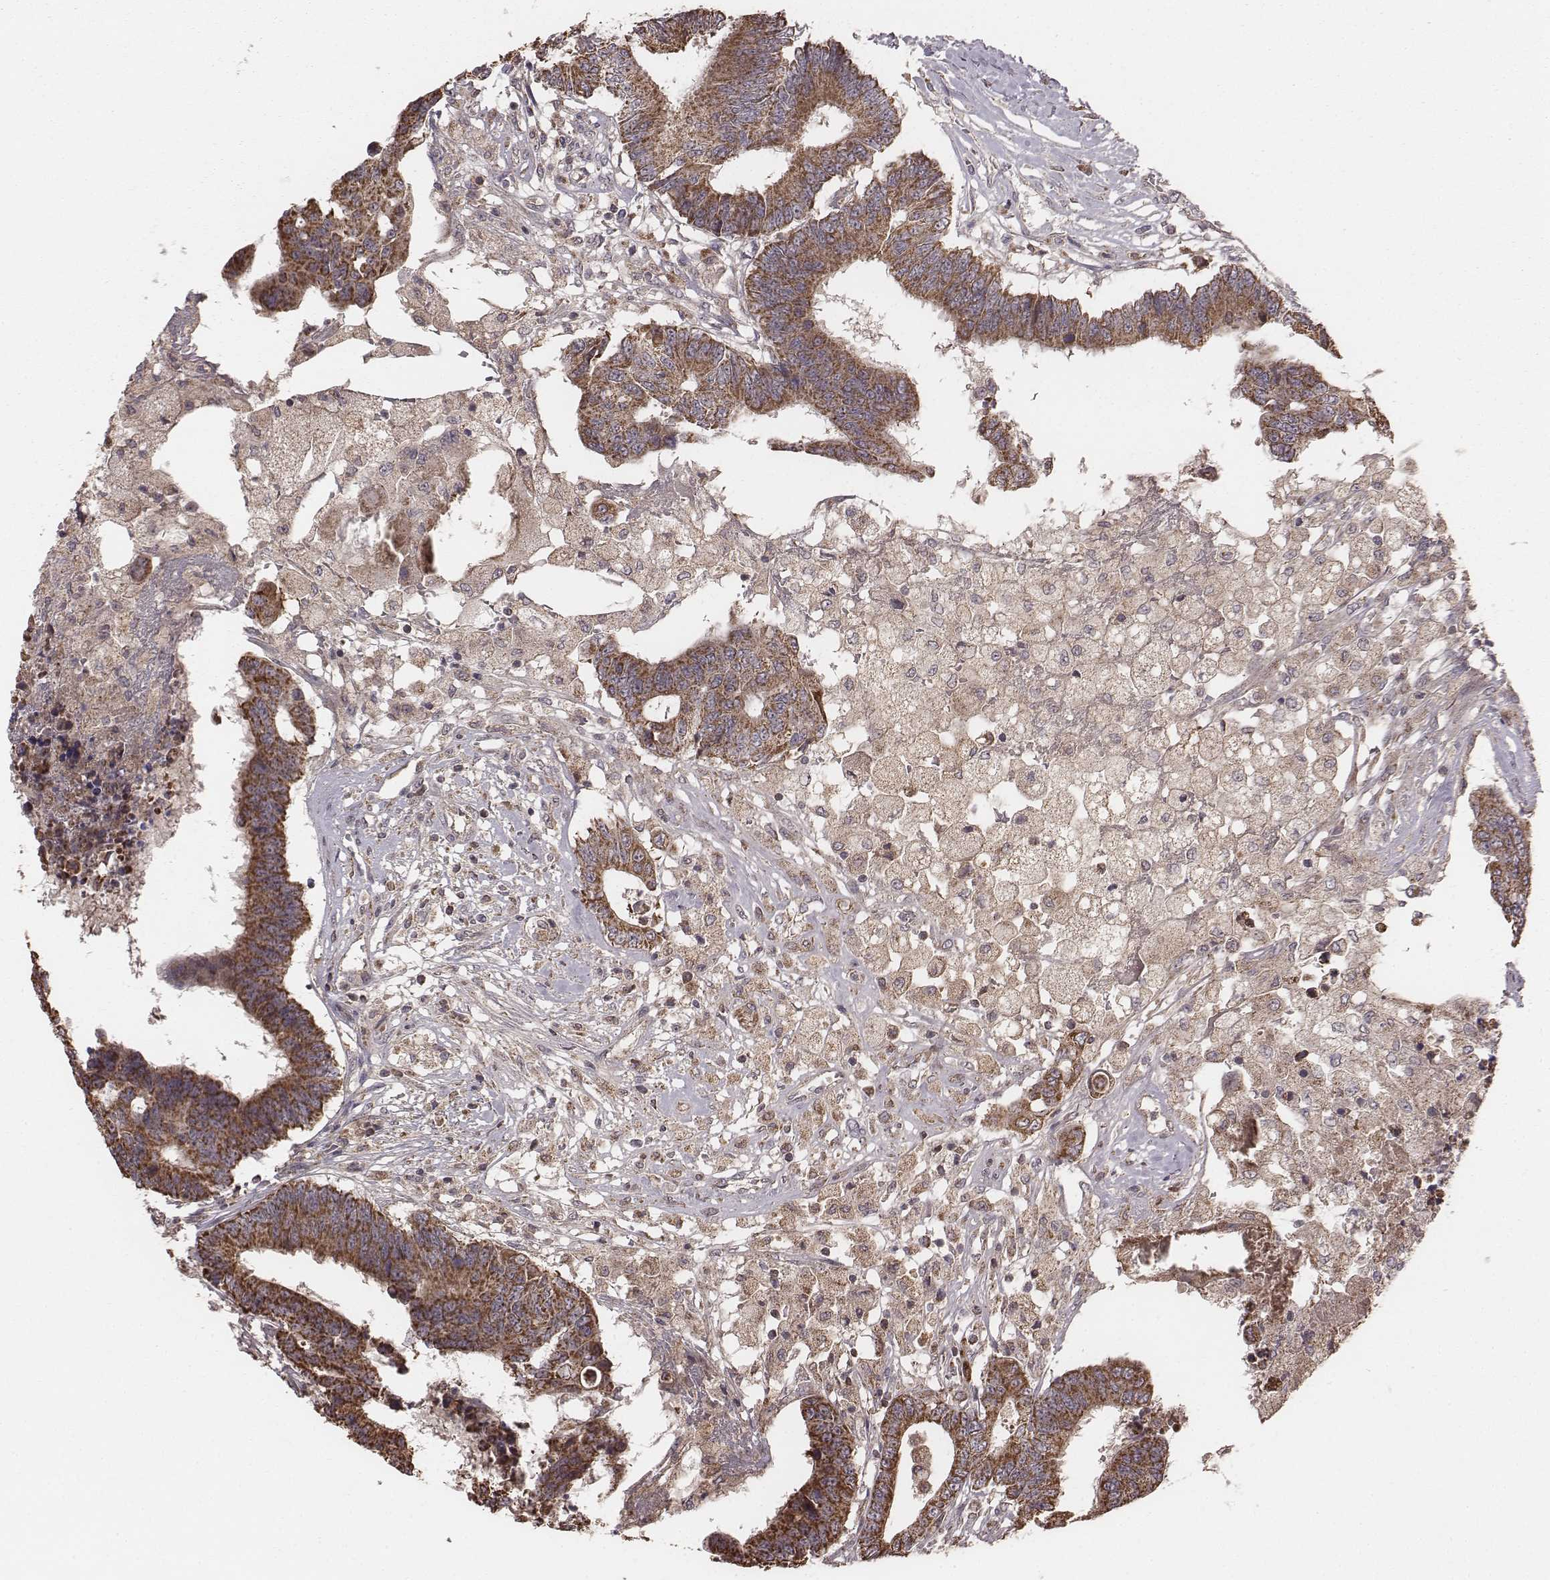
{"staining": {"intensity": "strong", "quantity": ">75%", "location": "cytoplasmic/membranous"}, "tissue": "colorectal cancer", "cell_type": "Tumor cells", "image_type": "cancer", "snomed": [{"axis": "morphology", "description": "Adenocarcinoma, NOS"}, {"axis": "topography", "description": "Colon"}], "caption": "Immunohistochemical staining of human colorectal cancer displays high levels of strong cytoplasmic/membranous expression in about >75% of tumor cells. Nuclei are stained in blue.", "gene": "PDCD2L", "patient": {"sex": "female", "age": 48}}